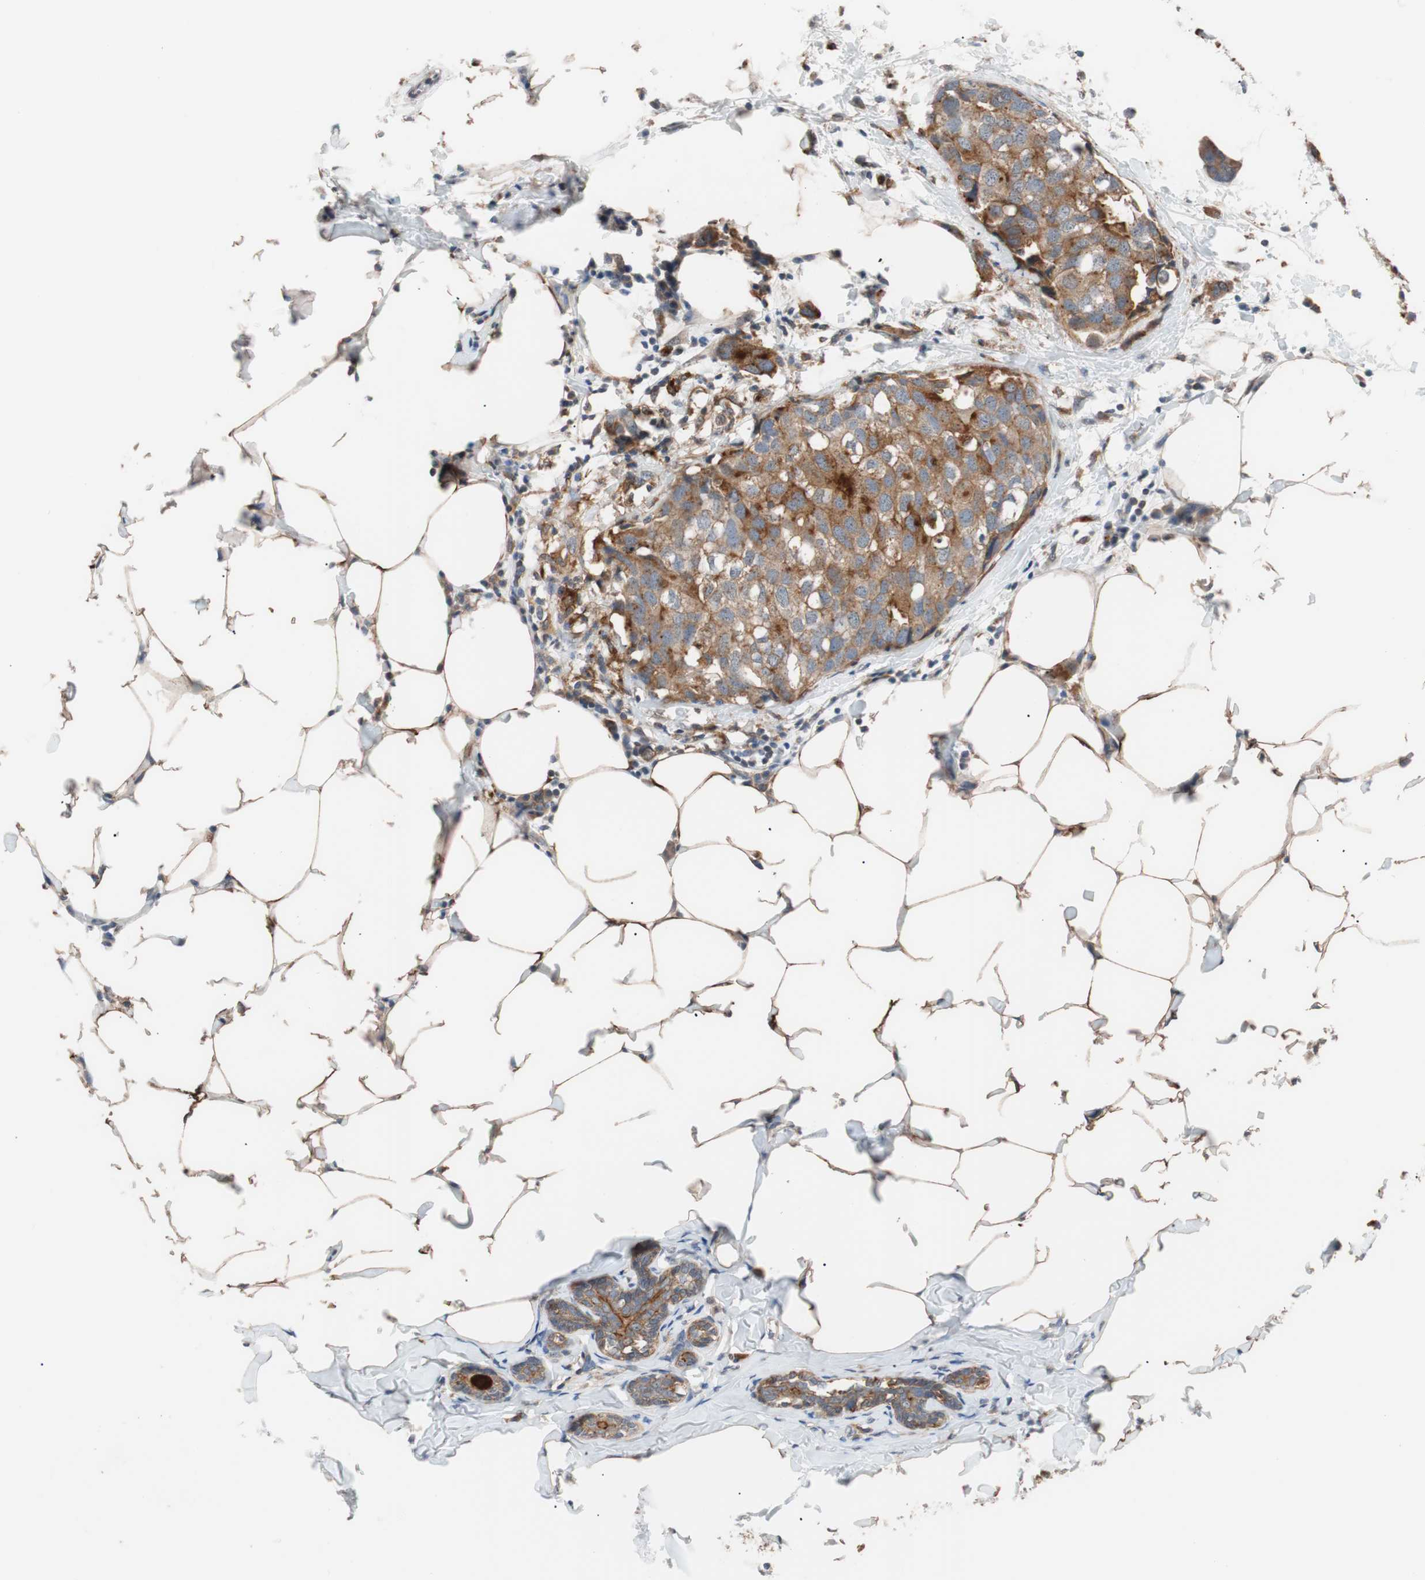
{"staining": {"intensity": "moderate", "quantity": ">75%", "location": "cytoplasmic/membranous"}, "tissue": "breast cancer", "cell_type": "Tumor cells", "image_type": "cancer", "snomed": [{"axis": "morphology", "description": "Normal tissue, NOS"}, {"axis": "morphology", "description": "Duct carcinoma"}, {"axis": "topography", "description": "Breast"}], "caption": "High-magnification brightfield microscopy of breast cancer stained with DAB (3,3'-diaminobenzidine) (brown) and counterstained with hematoxylin (blue). tumor cells exhibit moderate cytoplasmic/membranous staining is seen in about>75% of cells.", "gene": "LITAF", "patient": {"sex": "female", "age": 50}}